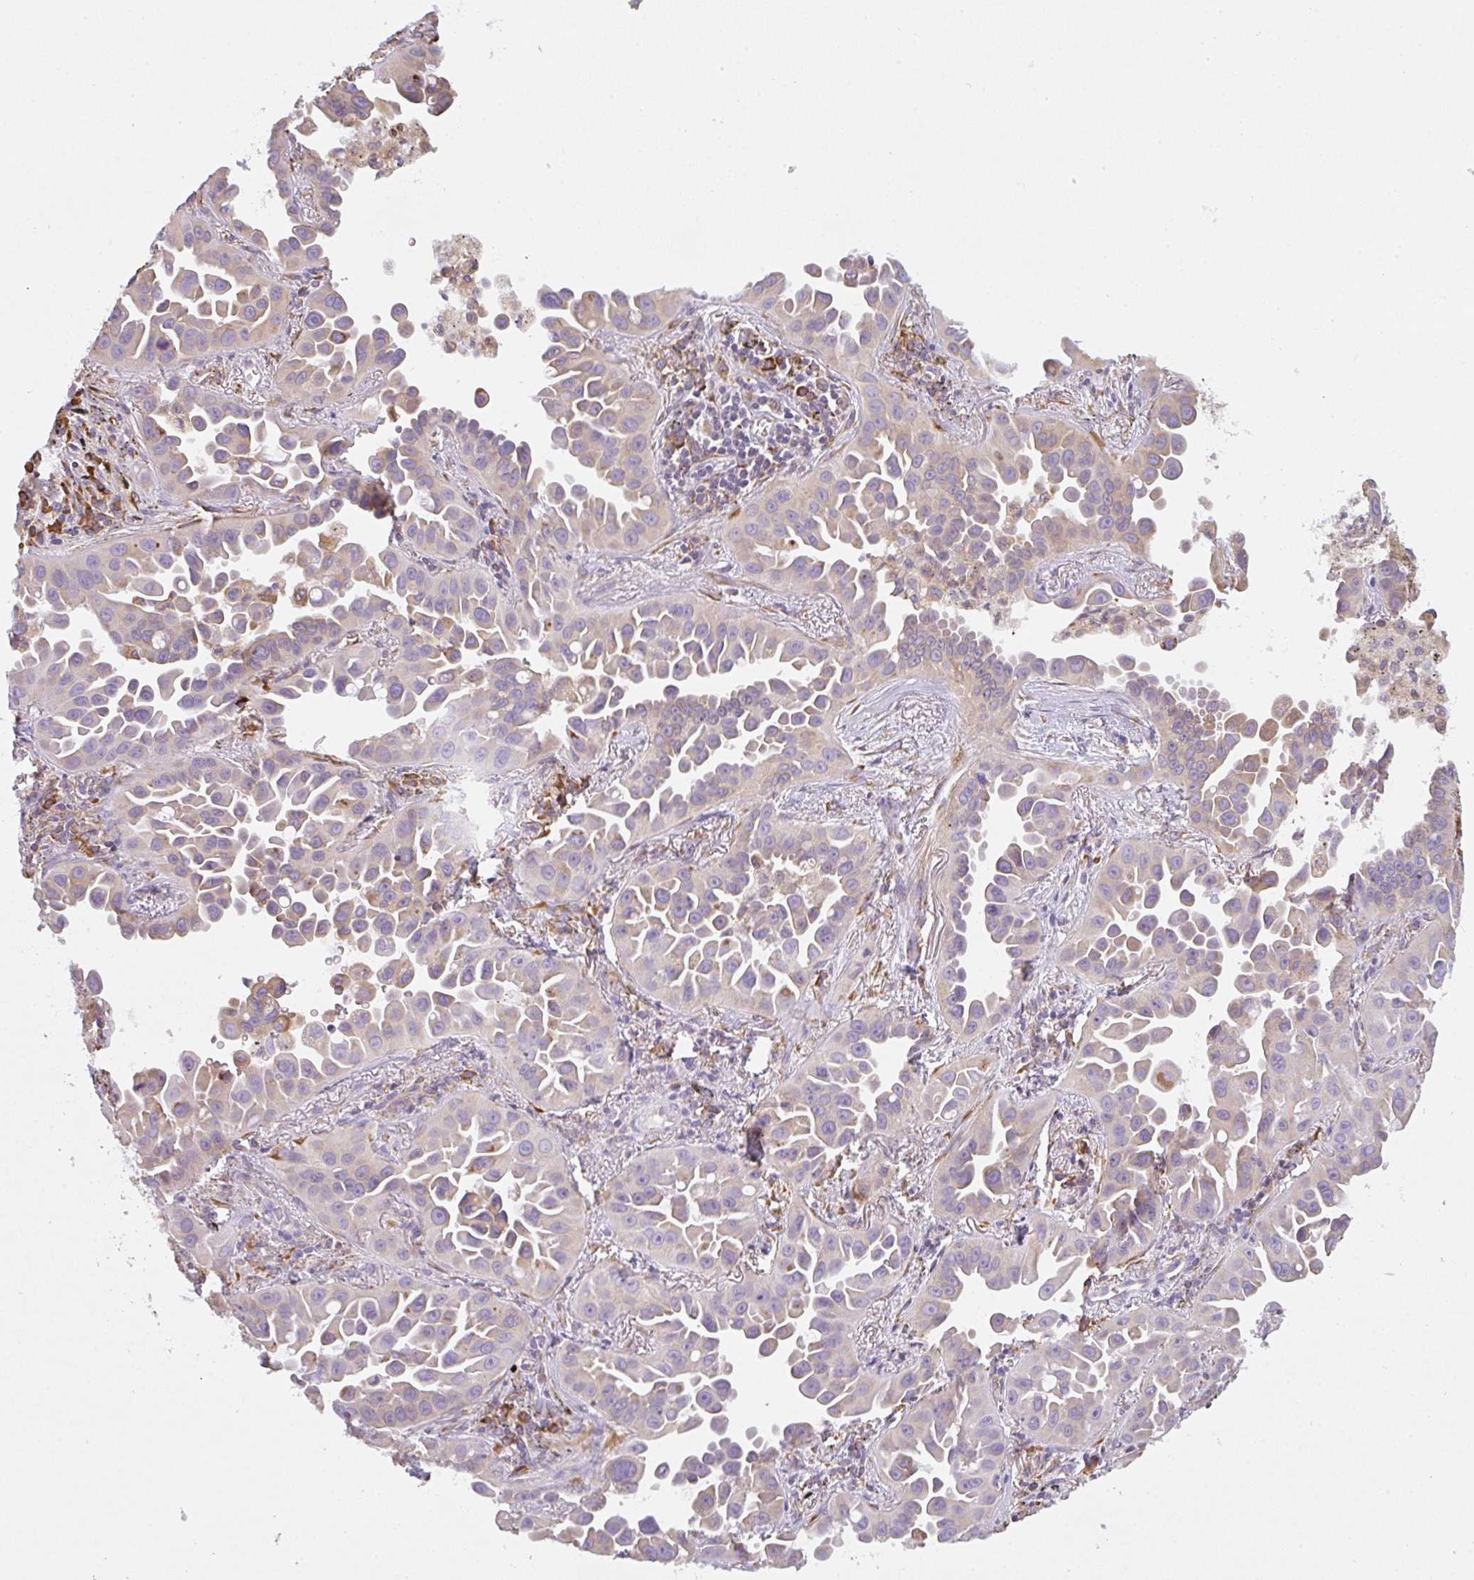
{"staining": {"intensity": "weak", "quantity": "<25%", "location": "cytoplasmic/membranous"}, "tissue": "lung cancer", "cell_type": "Tumor cells", "image_type": "cancer", "snomed": [{"axis": "morphology", "description": "Adenocarcinoma, NOS"}, {"axis": "topography", "description": "Lung"}], "caption": "Tumor cells show no significant expression in lung cancer (adenocarcinoma).", "gene": "DOK4", "patient": {"sex": "male", "age": 68}}